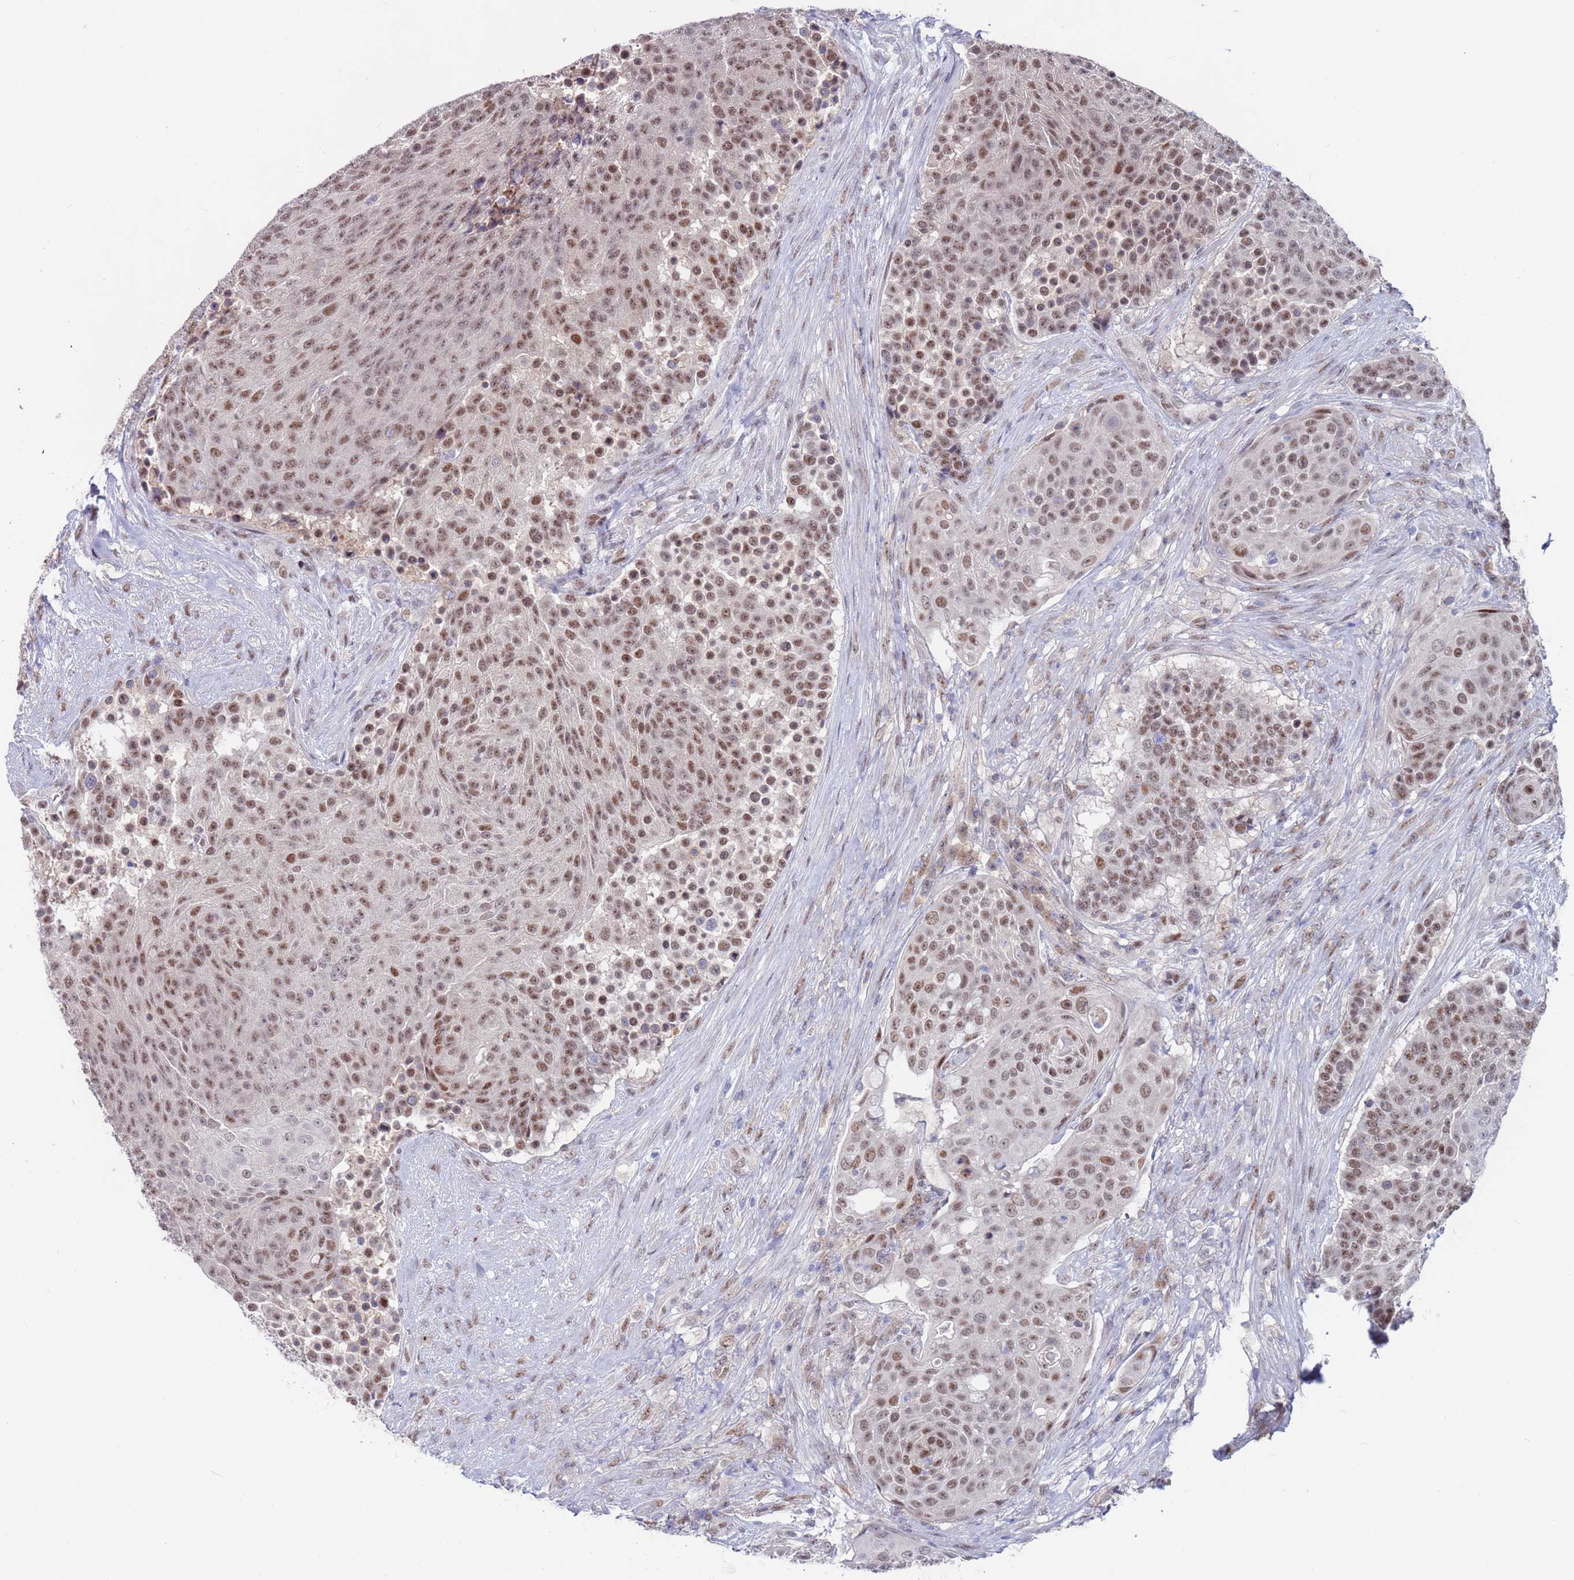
{"staining": {"intensity": "moderate", "quantity": ">75%", "location": "nuclear"}, "tissue": "urothelial cancer", "cell_type": "Tumor cells", "image_type": "cancer", "snomed": [{"axis": "morphology", "description": "Urothelial carcinoma, High grade"}, {"axis": "topography", "description": "Urinary bladder"}], "caption": "Immunohistochemistry (IHC) image of human urothelial cancer stained for a protein (brown), which reveals medium levels of moderate nuclear expression in approximately >75% of tumor cells.", "gene": "FBXO27", "patient": {"sex": "female", "age": 63}}